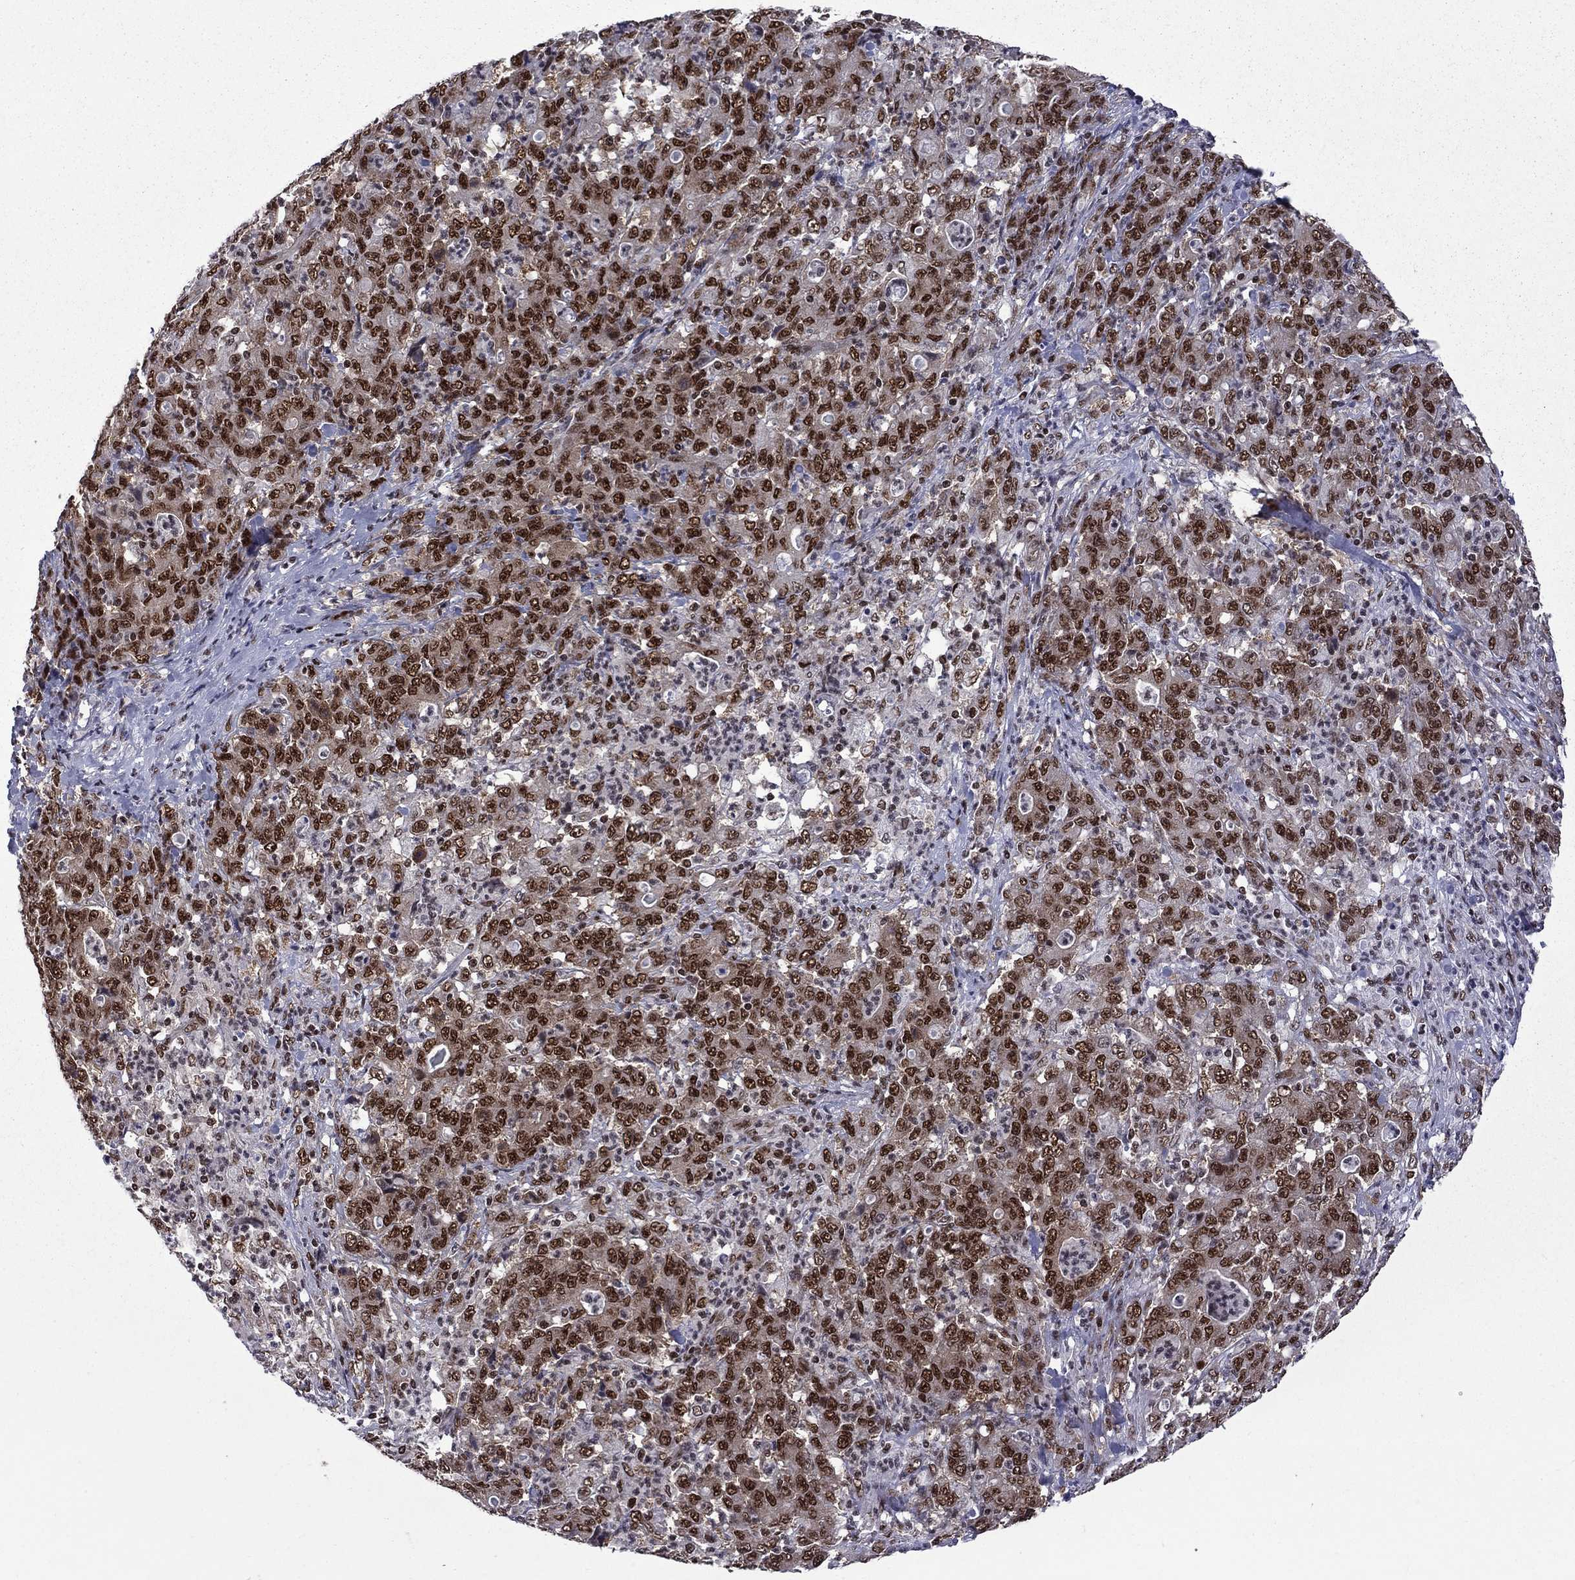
{"staining": {"intensity": "strong", "quantity": ">75%", "location": "nuclear"}, "tissue": "stomach cancer", "cell_type": "Tumor cells", "image_type": "cancer", "snomed": [{"axis": "morphology", "description": "Adenocarcinoma, NOS"}, {"axis": "topography", "description": "Stomach, lower"}], "caption": "Immunohistochemistry micrograph of neoplastic tissue: human stomach cancer stained using immunohistochemistry demonstrates high levels of strong protein expression localized specifically in the nuclear of tumor cells, appearing as a nuclear brown color.", "gene": "MED25", "patient": {"sex": "female", "age": 71}}